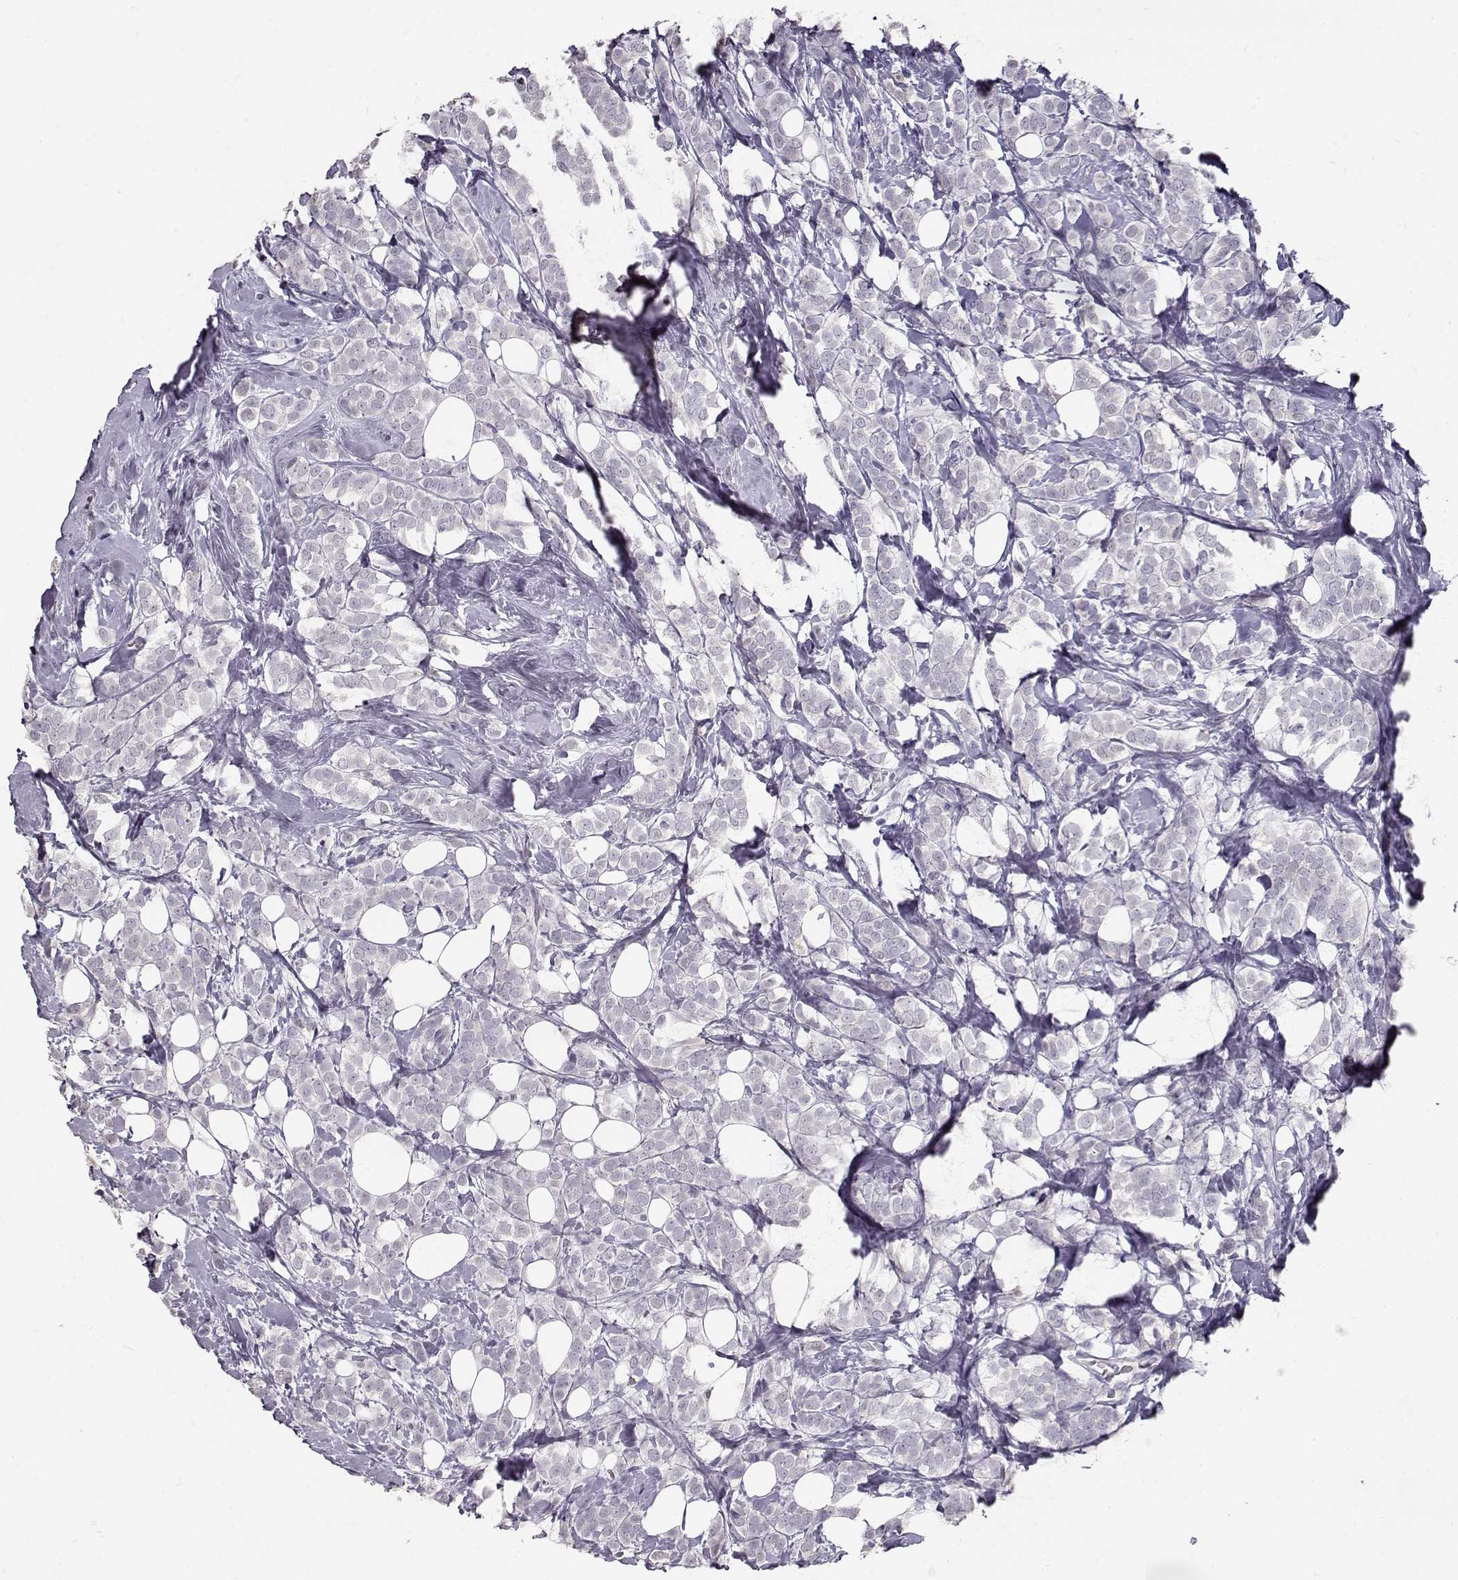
{"staining": {"intensity": "negative", "quantity": "none", "location": "none"}, "tissue": "breast cancer", "cell_type": "Tumor cells", "image_type": "cancer", "snomed": [{"axis": "morphology", "description": "Lobular carcinoma"}, {"axis": "topography", "description": "Breast"}], "caption": "IHC photomicrograph of neoplastic tissue: human breast cancer stained with DAB (3,3'-diaminobenzidine) reveals no significant protein staining in tumor cells.", "gene": "TPH2", "patient": {"sex": "female", "age": 49}}